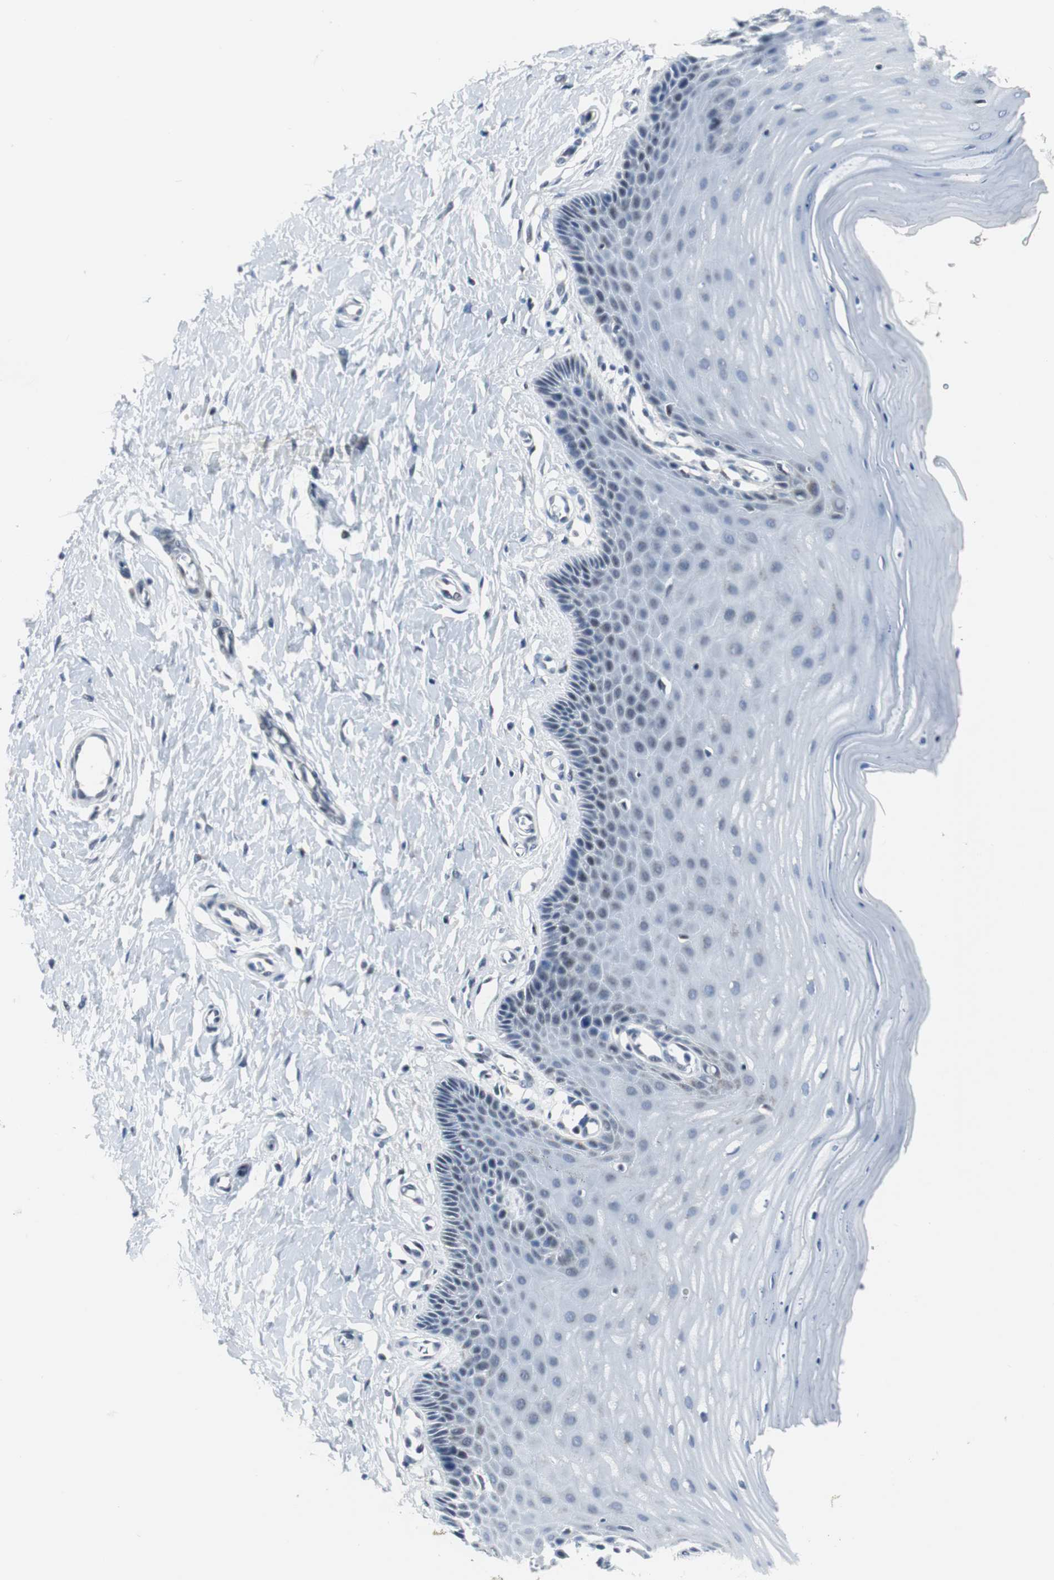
{"staining": {"intensity": "weak", "quantity": "25%-75%", "location": "nuclear"}, "tissue": "cervix", "cell_type": "Glandular cells", "image_type": "normal", "snomed": [{"axis": "morphology", "description": "Normal tissue, NOS"}, {"axis": "topography", "description": "Cervix"}], "caption": "The image demonstrates a brown stain indicating the presence of a protein in the nuclear of glandular cells in cervix. Nuclei are stained in blue.", "gene": "MTA1", "patient": {"sex": "female", "age": 55}}